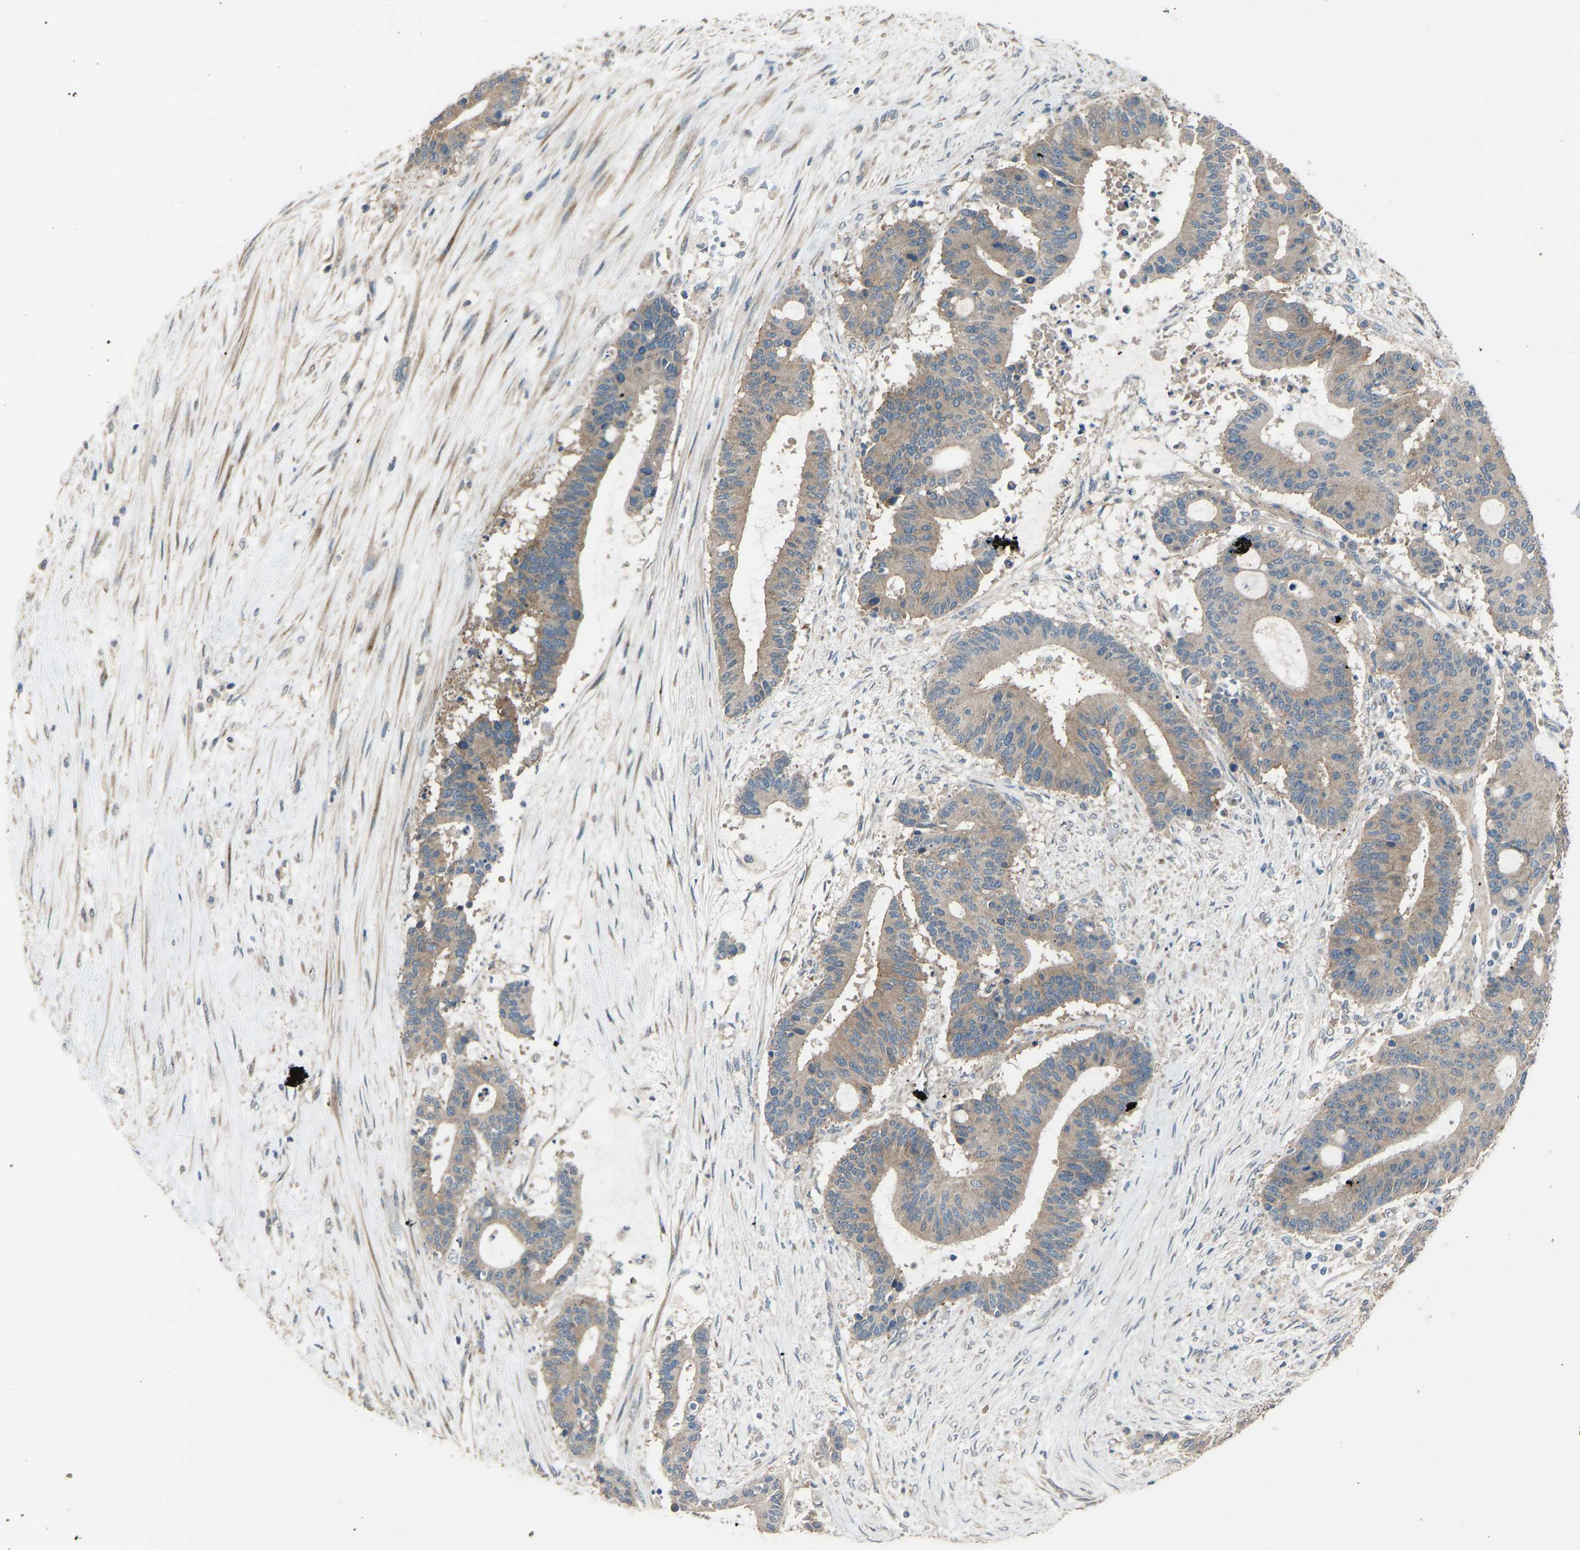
{"staining": {"intensity": "weak", "quantity": ">75%", "location": "cytoplasmic/membranous"}, "tissue": "liver cancer", "cell_type": "Tumor cells", "image_type": "cancer", "snomed": [{"axis": "morphology", "description": "Cholangiocarcinoma"}, {"axis": "topography", "description": "Liver"}], "caption": "A brown stain labels weak cytoplasmic/membranous expression of a protein in liver cholangiocarcinoma tumor cells.", "gene": "SLC43A1", "patient": {"sex": "female", "age": 73}}